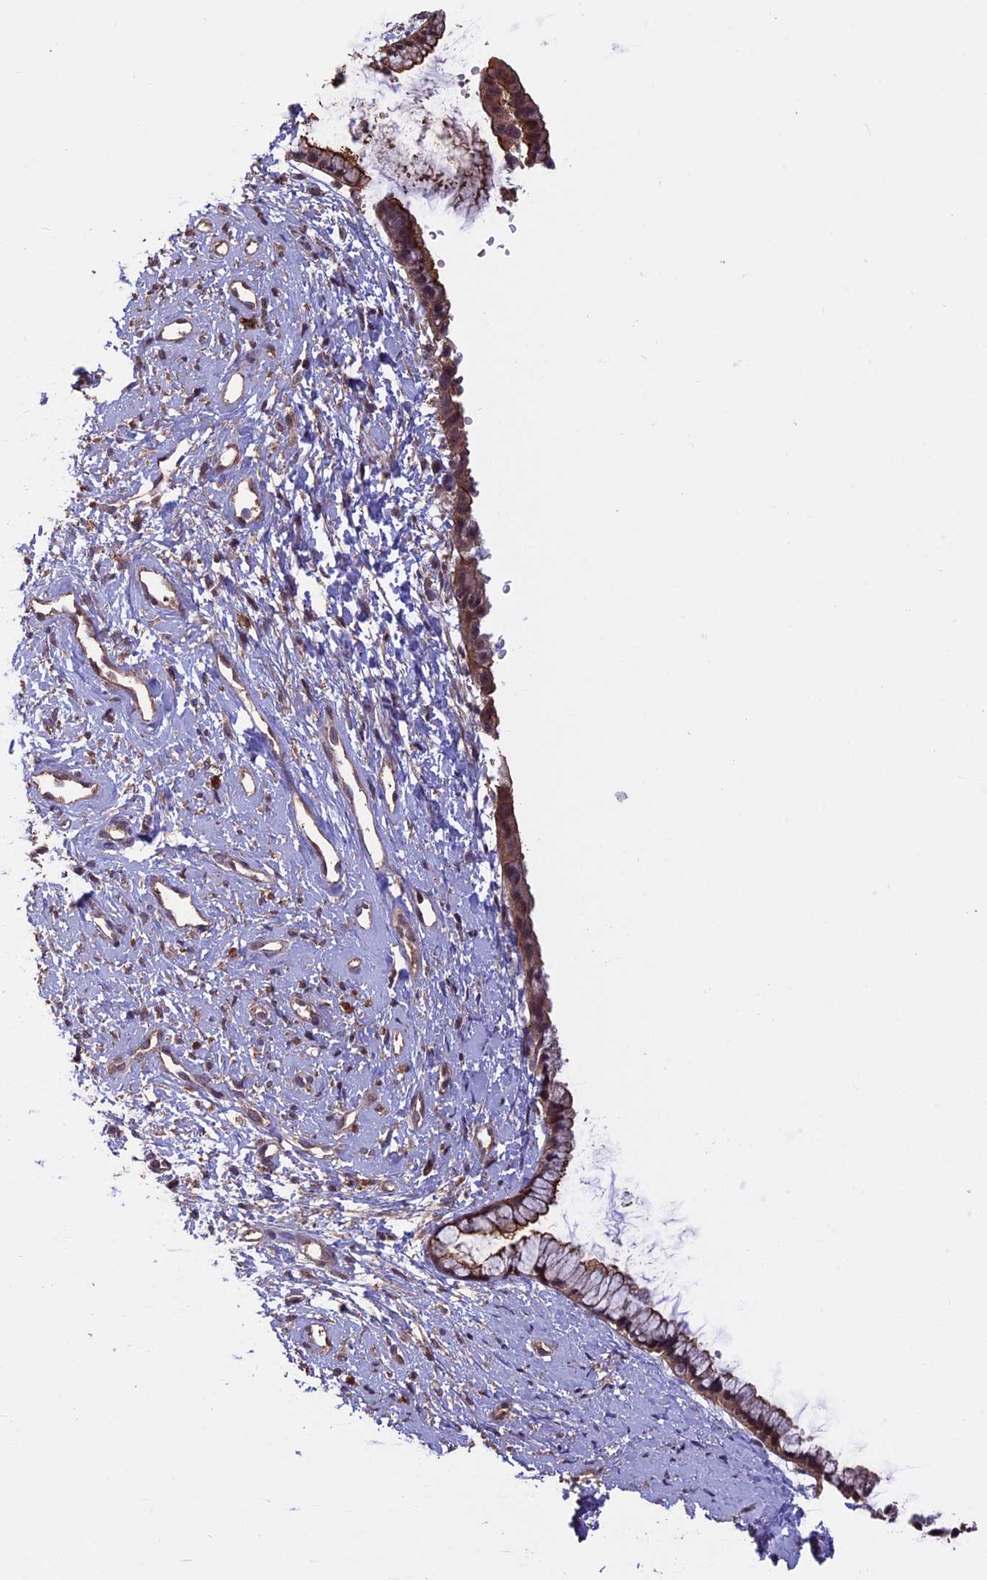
{"staining": {"intensity": "moderate", "quantity": ">75%", "location": "cytoplasmic/membranous"}, "tissue": "cervix", "cell_type": "Glandular cells", "image_type": "normal", "snomed": [{"axis": "morphology", "description": "Normal tissue, NOS"}, {"axis": "topography", "description": "Cervix"}], "caption": "This photomicrograph demonstrates immunohistochemistry (IHC) staining of unremarkable human cervix, with medium moderate cytoplasmic/membranous positivity in approximately >75% of glandular cells.", "gene": "PKD2L2", "patient": {"sex": "female", "age": 57}}